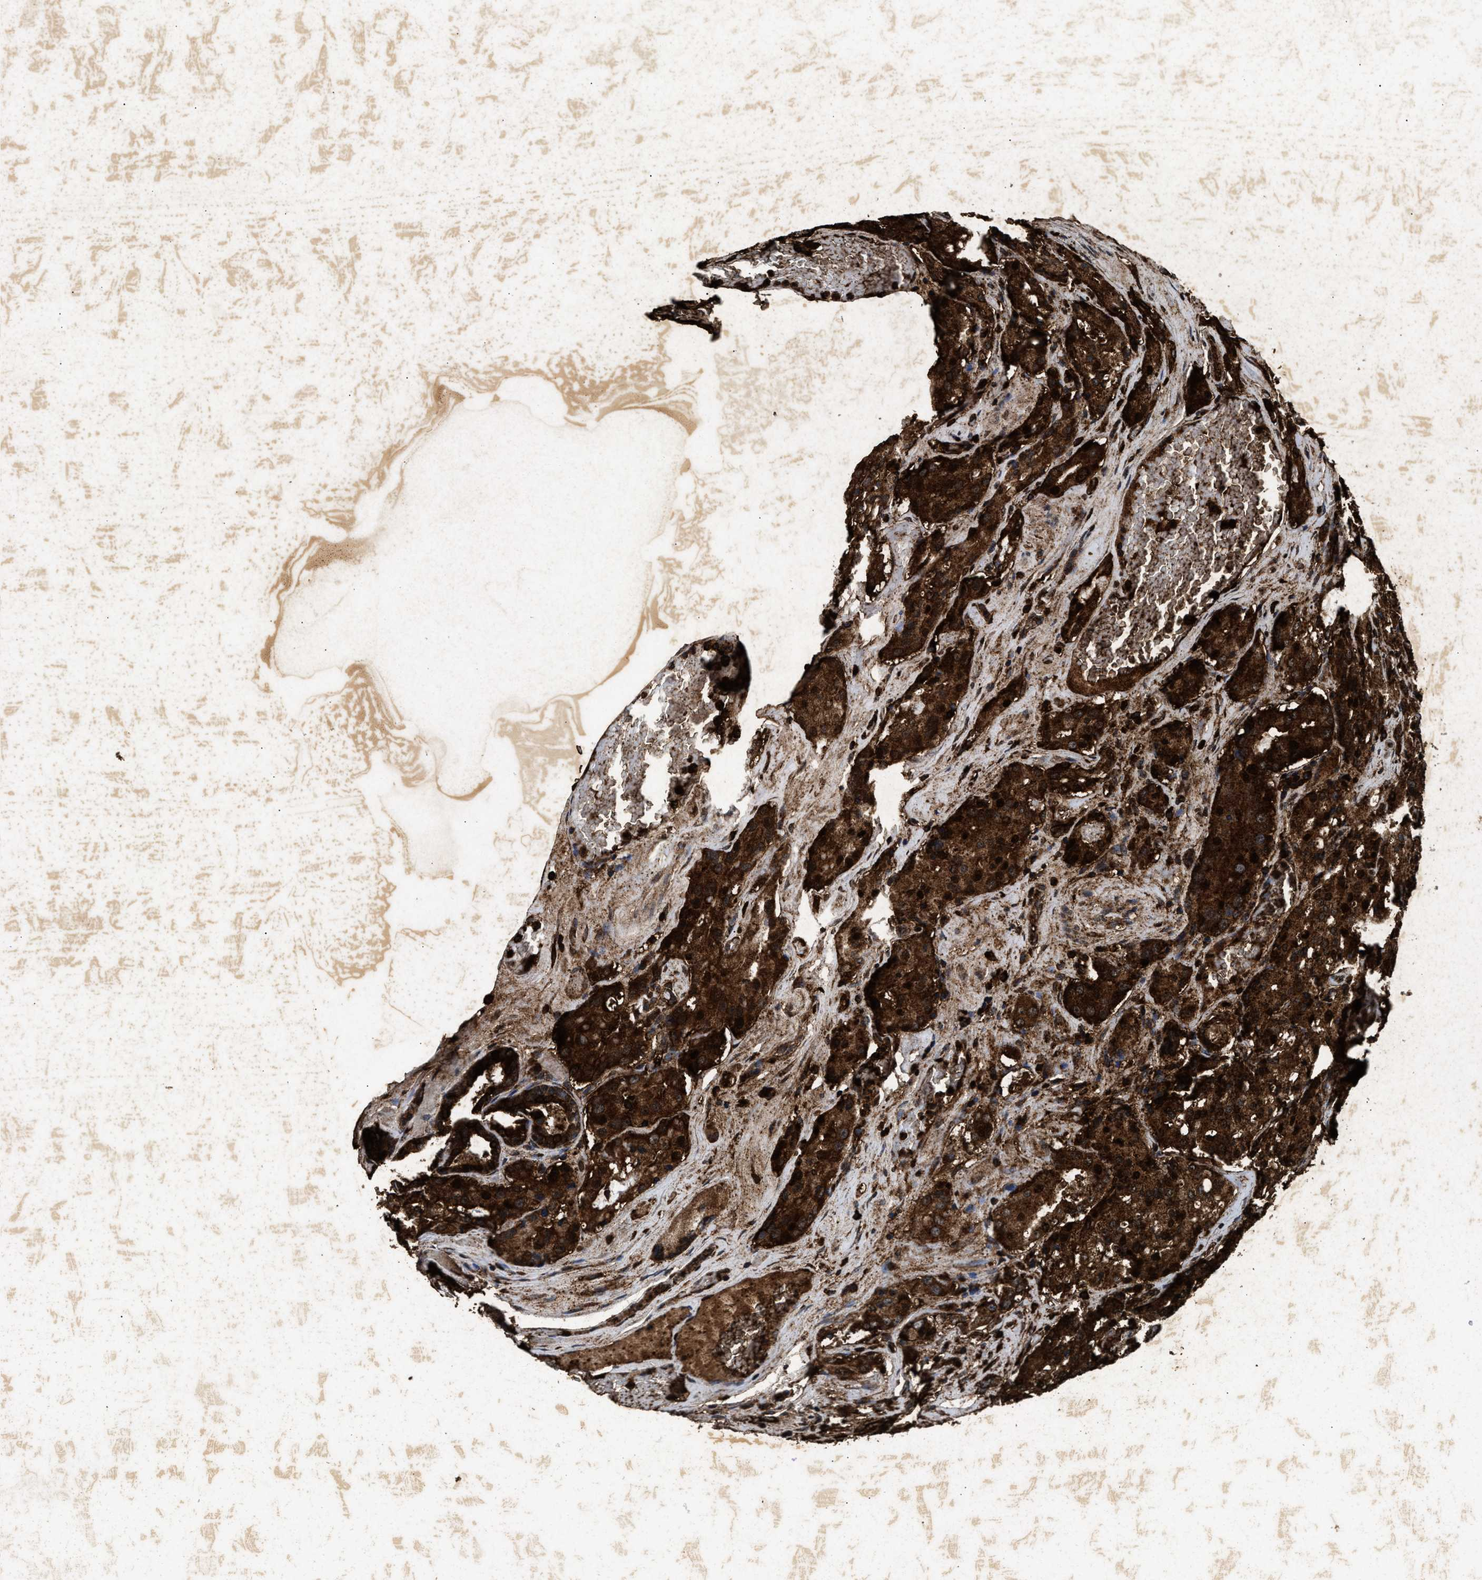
{"staining": {"intensity": "strong", "quantity": ">75%", "location": "cytoplasmic/membranous"}, "tissue": "prostate cancer", "cell_type": "Tumor cells", "image_type": "cancer", "snomed": [{"axis": "morphology", "description": "Adenocarcinoma, Medium grade"}, {"axis": "topography", "description": "Prostate"}], "caption": "High-power microscopy captured an immunohistochemistry image of prostate cancer (adenocarcinoma (medium-grade)), revealing strong cytoplasmic/membranous staining in approximately >75% of tumor cells.", "gene": "ACOX1", "patient": {"sex": "male", "age": 72}}